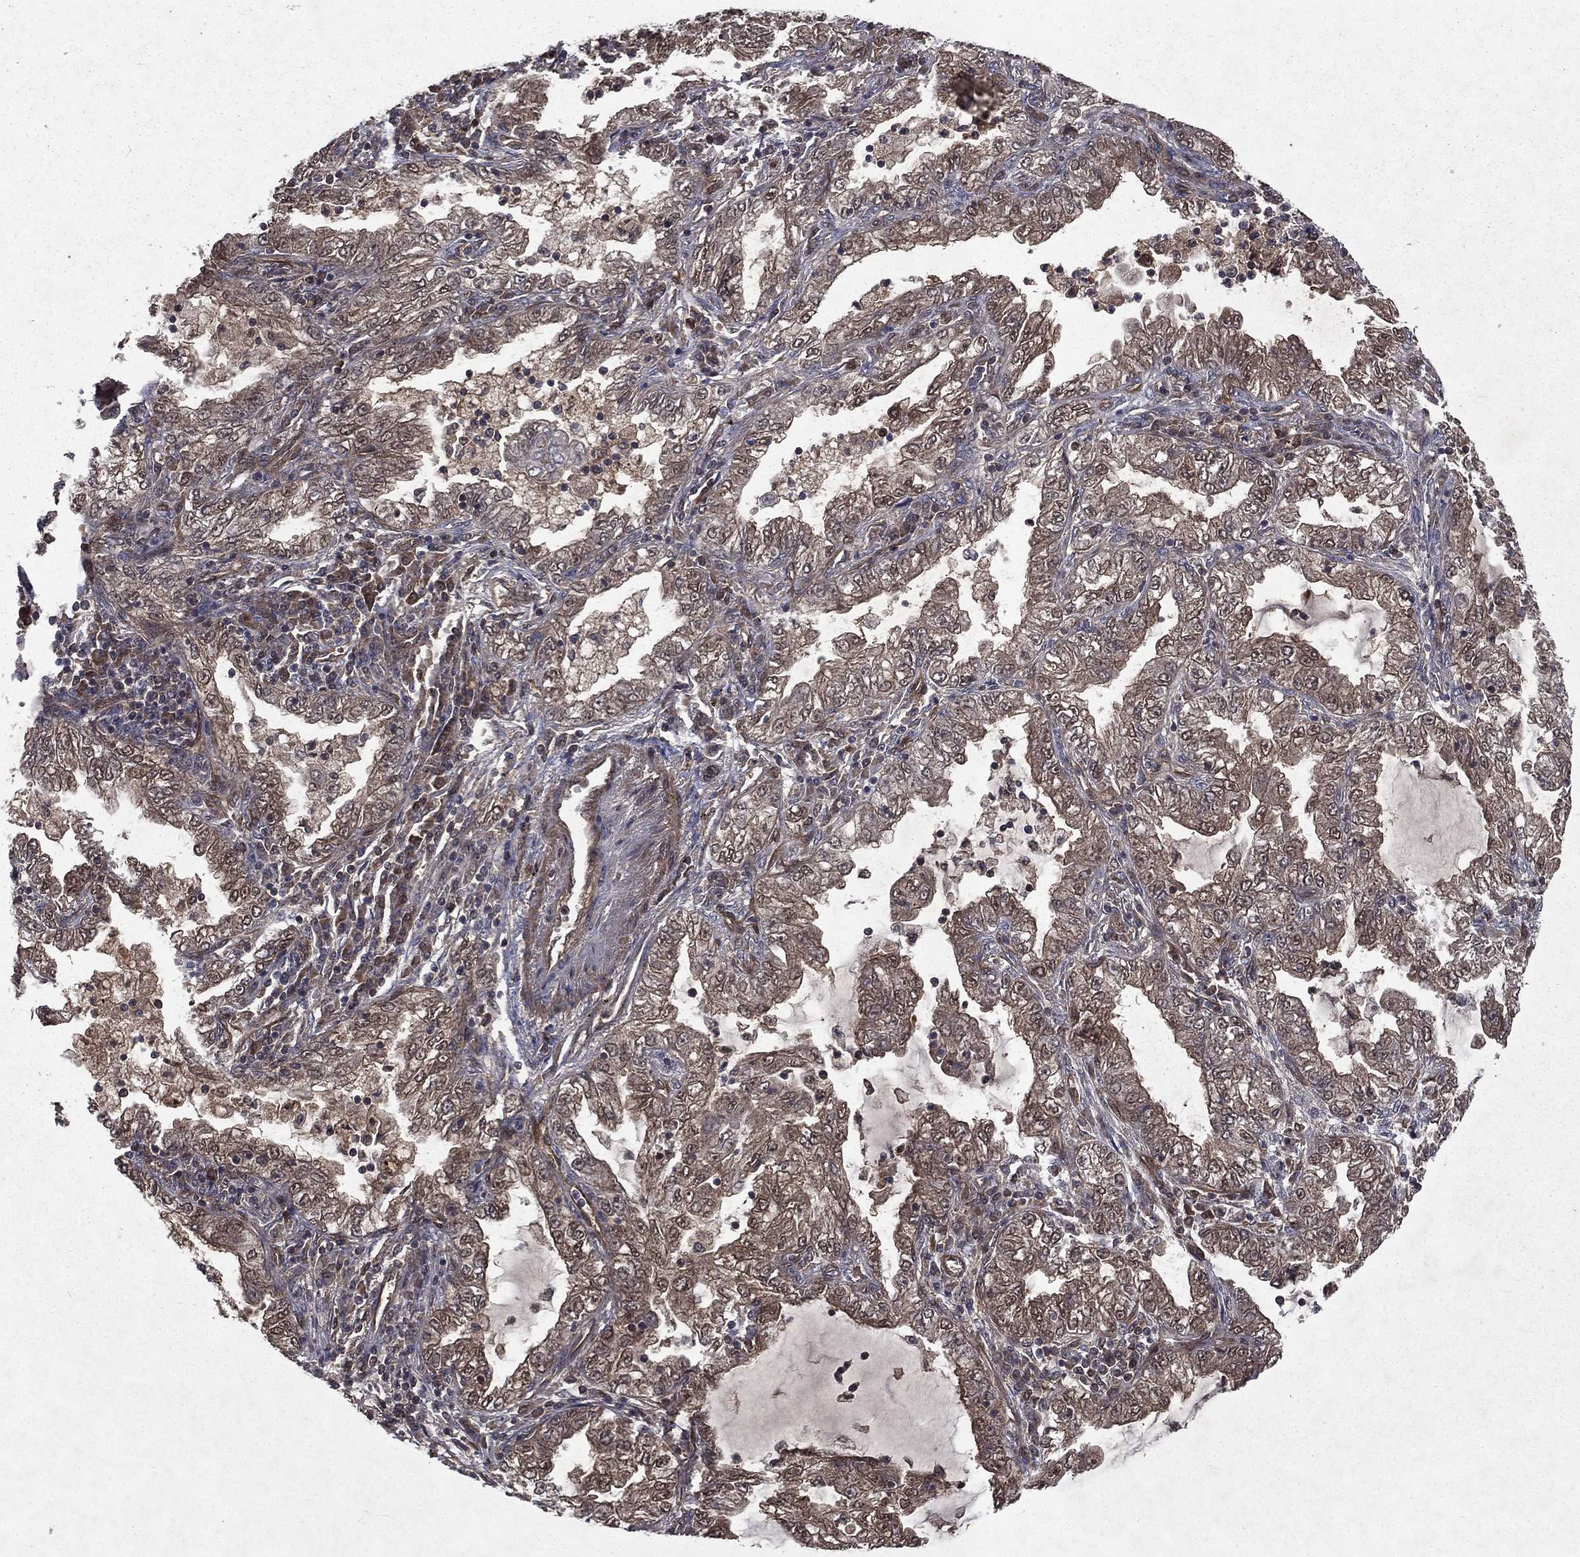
{"staining": {"intensity": "moderate", "quantity": "25%-75%", "location": "cytoplasmic/membranous"}, "tissue": "lung cancer", "cell_type": "Tumor cells", "image_type": "cancer", "snomed": [{"axis": "morphology", "description": "Adenocarcinoma, NOS"}, {"axis": "topography", "description": "Lung"}], "caption": "Protein expression analysis of human adenocarcinoma (lung) reveals moderate cytoplasmic/membranous staining in approximately 25%-75% of tumor cells. The protein of interest is shown in brown color, while the nuclei are stained blue.", "gene": "FGD1", "patient": {"sex": "female", "age": 73}}